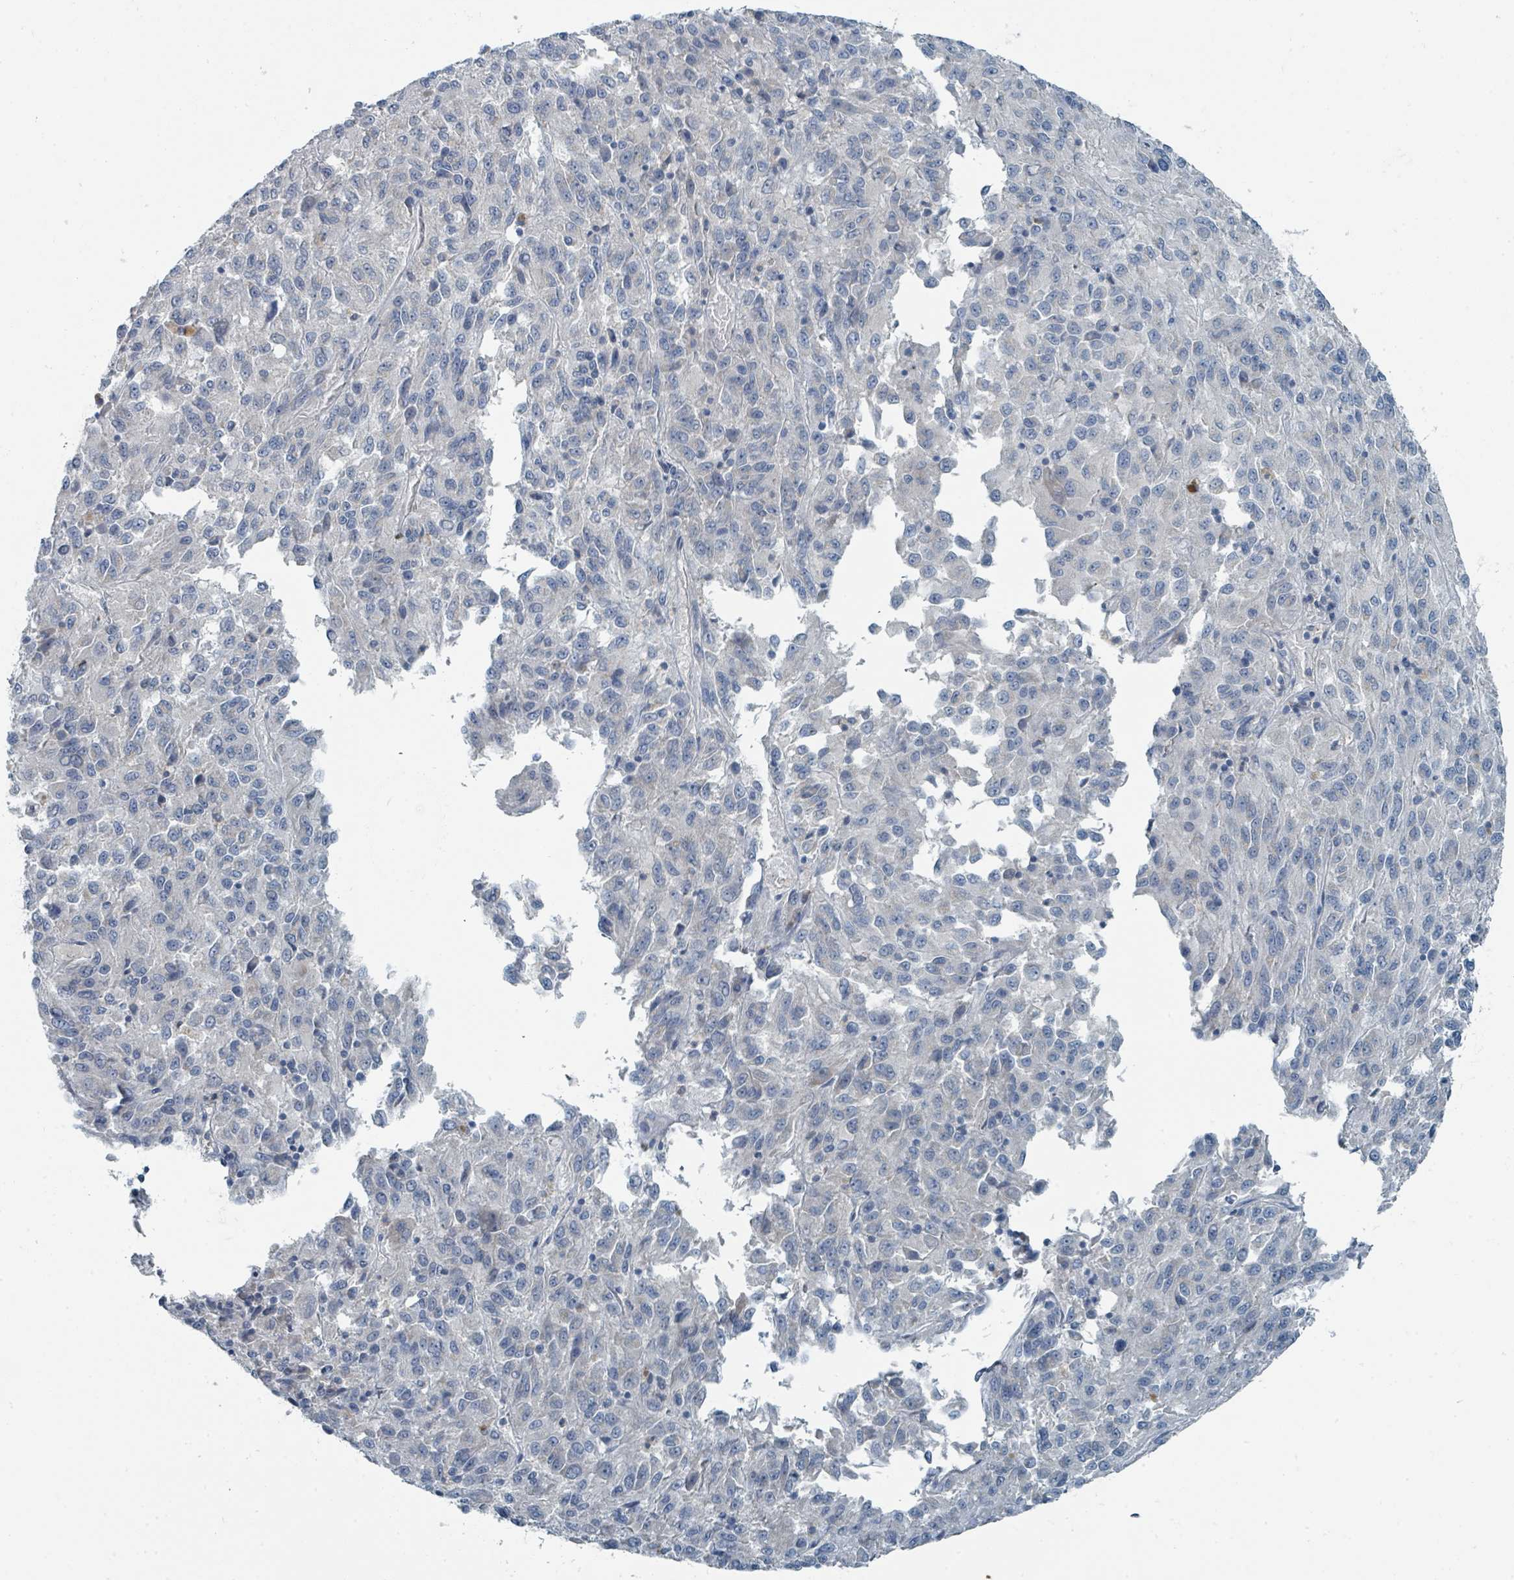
{"staining": {"intensity": "negative", "quantity": "none", "location": "none"}, "tissue": "melanoma", "cell_type": "Tumor cells", "image_type": "cancer", "snomed": [{"axis": "morphology", "description": "Malignant melanoma, Metastatic site"}, {"axis": "topography", "description": "Lung"}], "caption": "This is an IHC photomicrograph of malignant melanoma (metastatic site). There is no staining in tumor cells.", "gene": "RASA4", "patient": {"sex": "male", "age": 64}}